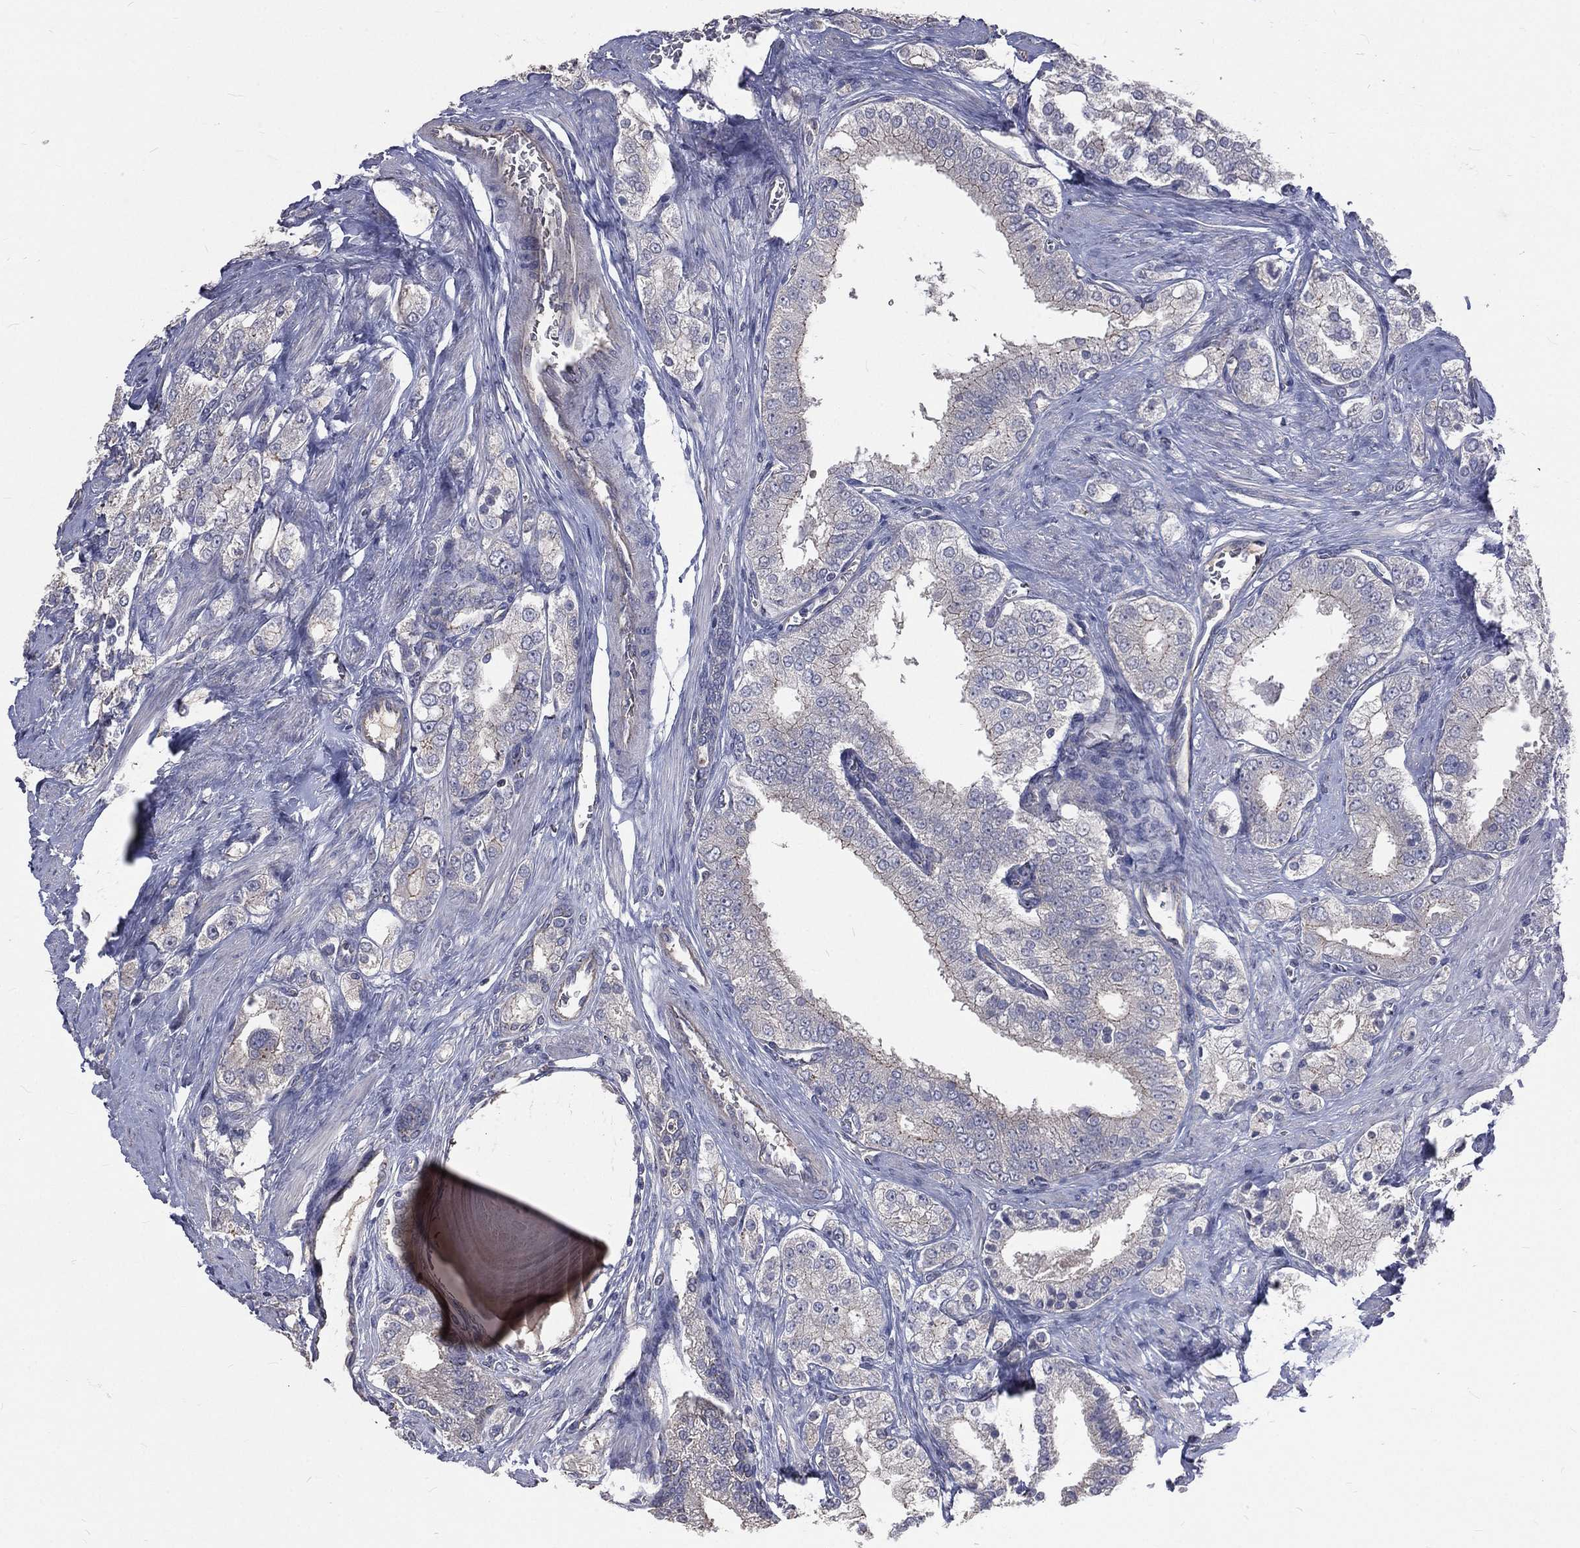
{"staining": {"intensity": "negative", "quantity": "none", "location": "none"}, "tissue": "prostate cancer", "cell_type": "Tumor cells", "image_type": "cancer", "snomed": [{"axis": "morphology", "description": "Adenocarcinoma, NOS"}, {"axis": "topography", "description": "Prostate and seminal vesicle, NOS"}, {"axis": "topography", "description": "Prostate"}], "caption": "Immunohistochemistry image of neoplastic tissue: prostate adenocarcinoma stained with DAB (3,3'-diaminobenzidine) demonstrates no significant protein expression in tumor cells.", "gene": "CROCC", "patient": {"sex": "male", "age": 67}}